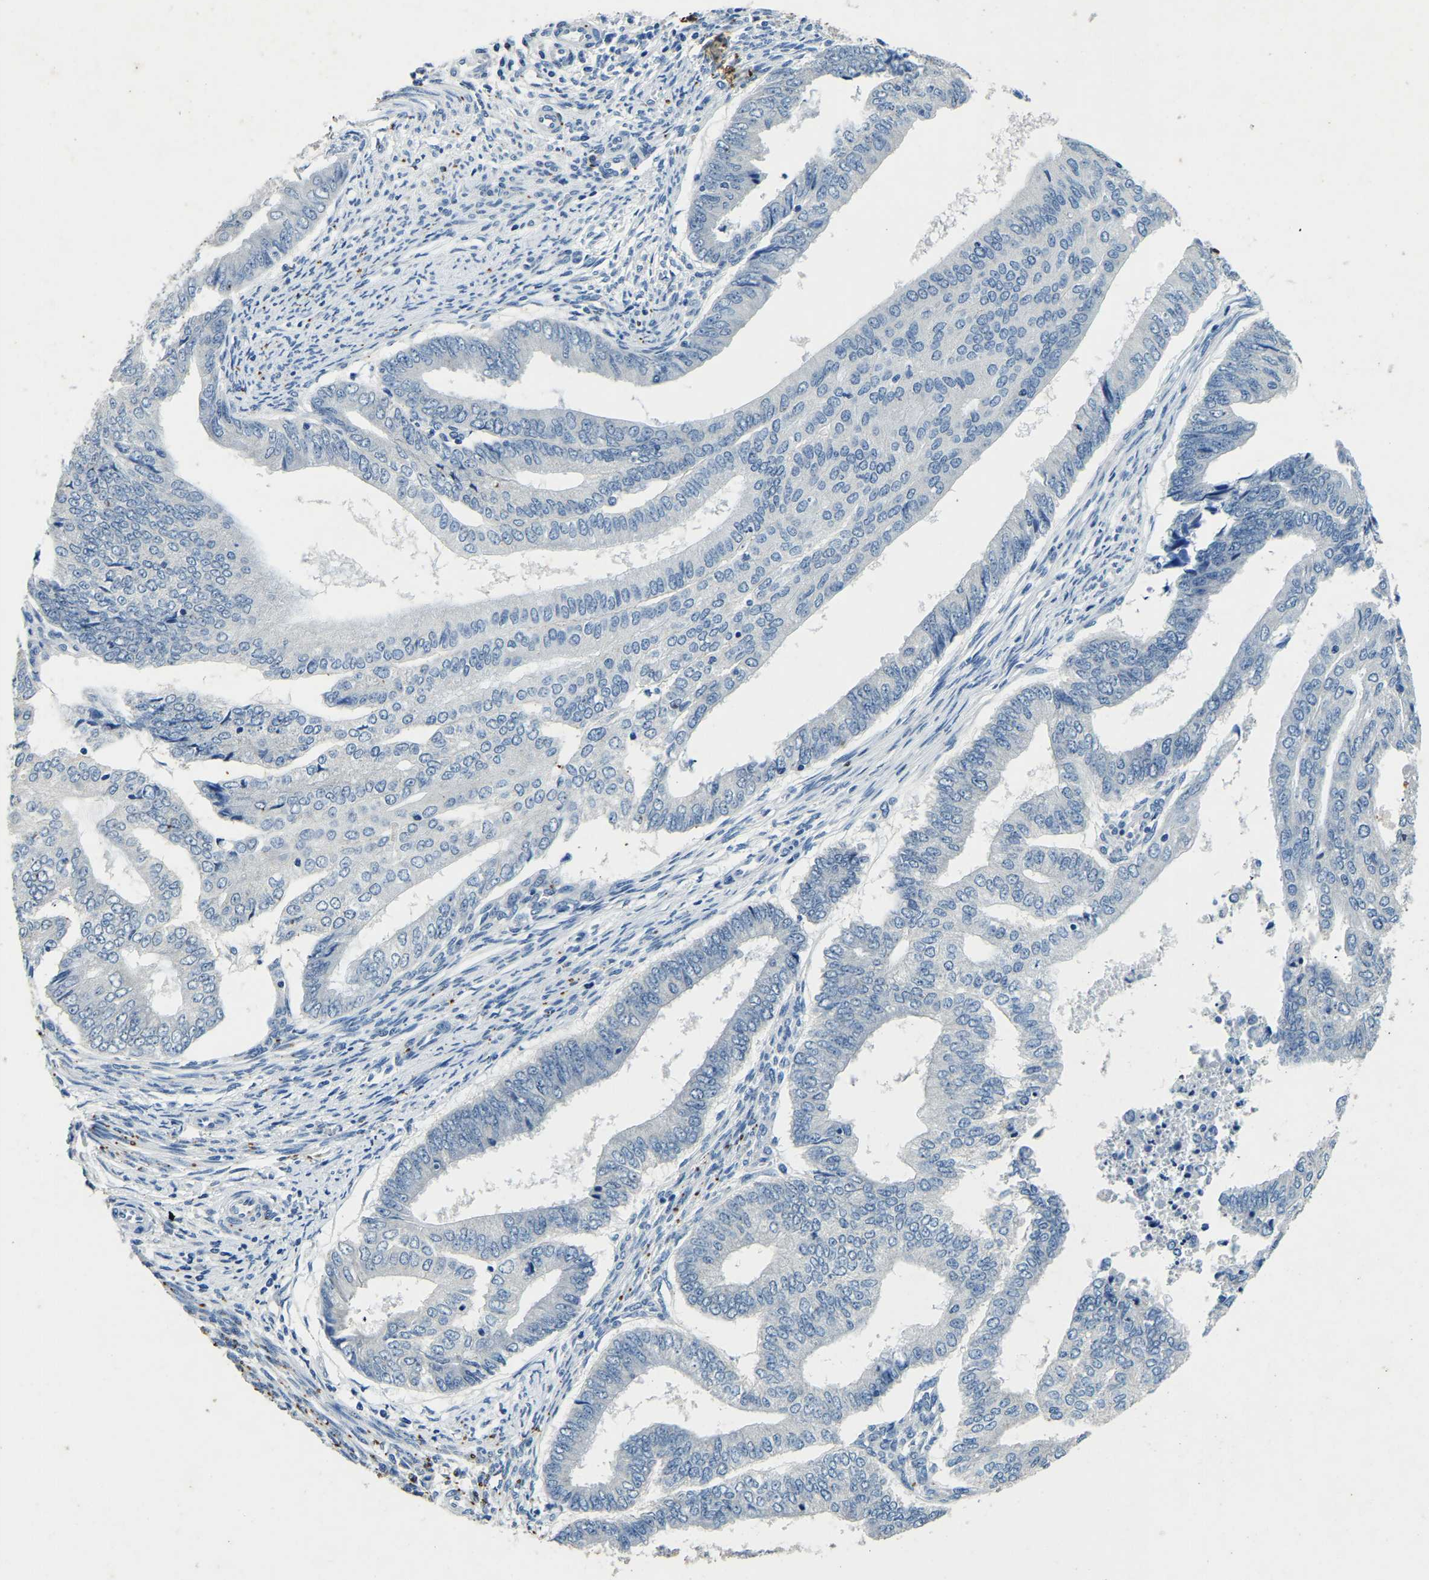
{"staining": {"intensity": "negative", "quantity": "none", "location": "none"}, "tissue": "endometrial cancer", "cell_type": "Tumor cells", "image_type": "cancer", "snomed": [{"axis": "morphology", "description": "Polyp, NOS"}, {"axis": "morphology", "description": "Adenocarcinoma, NOS"}, {"axis": "morphology", "description": "Adenoma, NOS"}, {"axis": "topography", "description": "Endometrium"}], "caption": "High magnification brightfield microscopy of adenoma (endometrial) stained with DAB (brown) and counterstained with hematoxylin (blue): tumor cells show no significant expression.", "gene": "UBN2", "patient": {"sex": "female", "age": 79}}